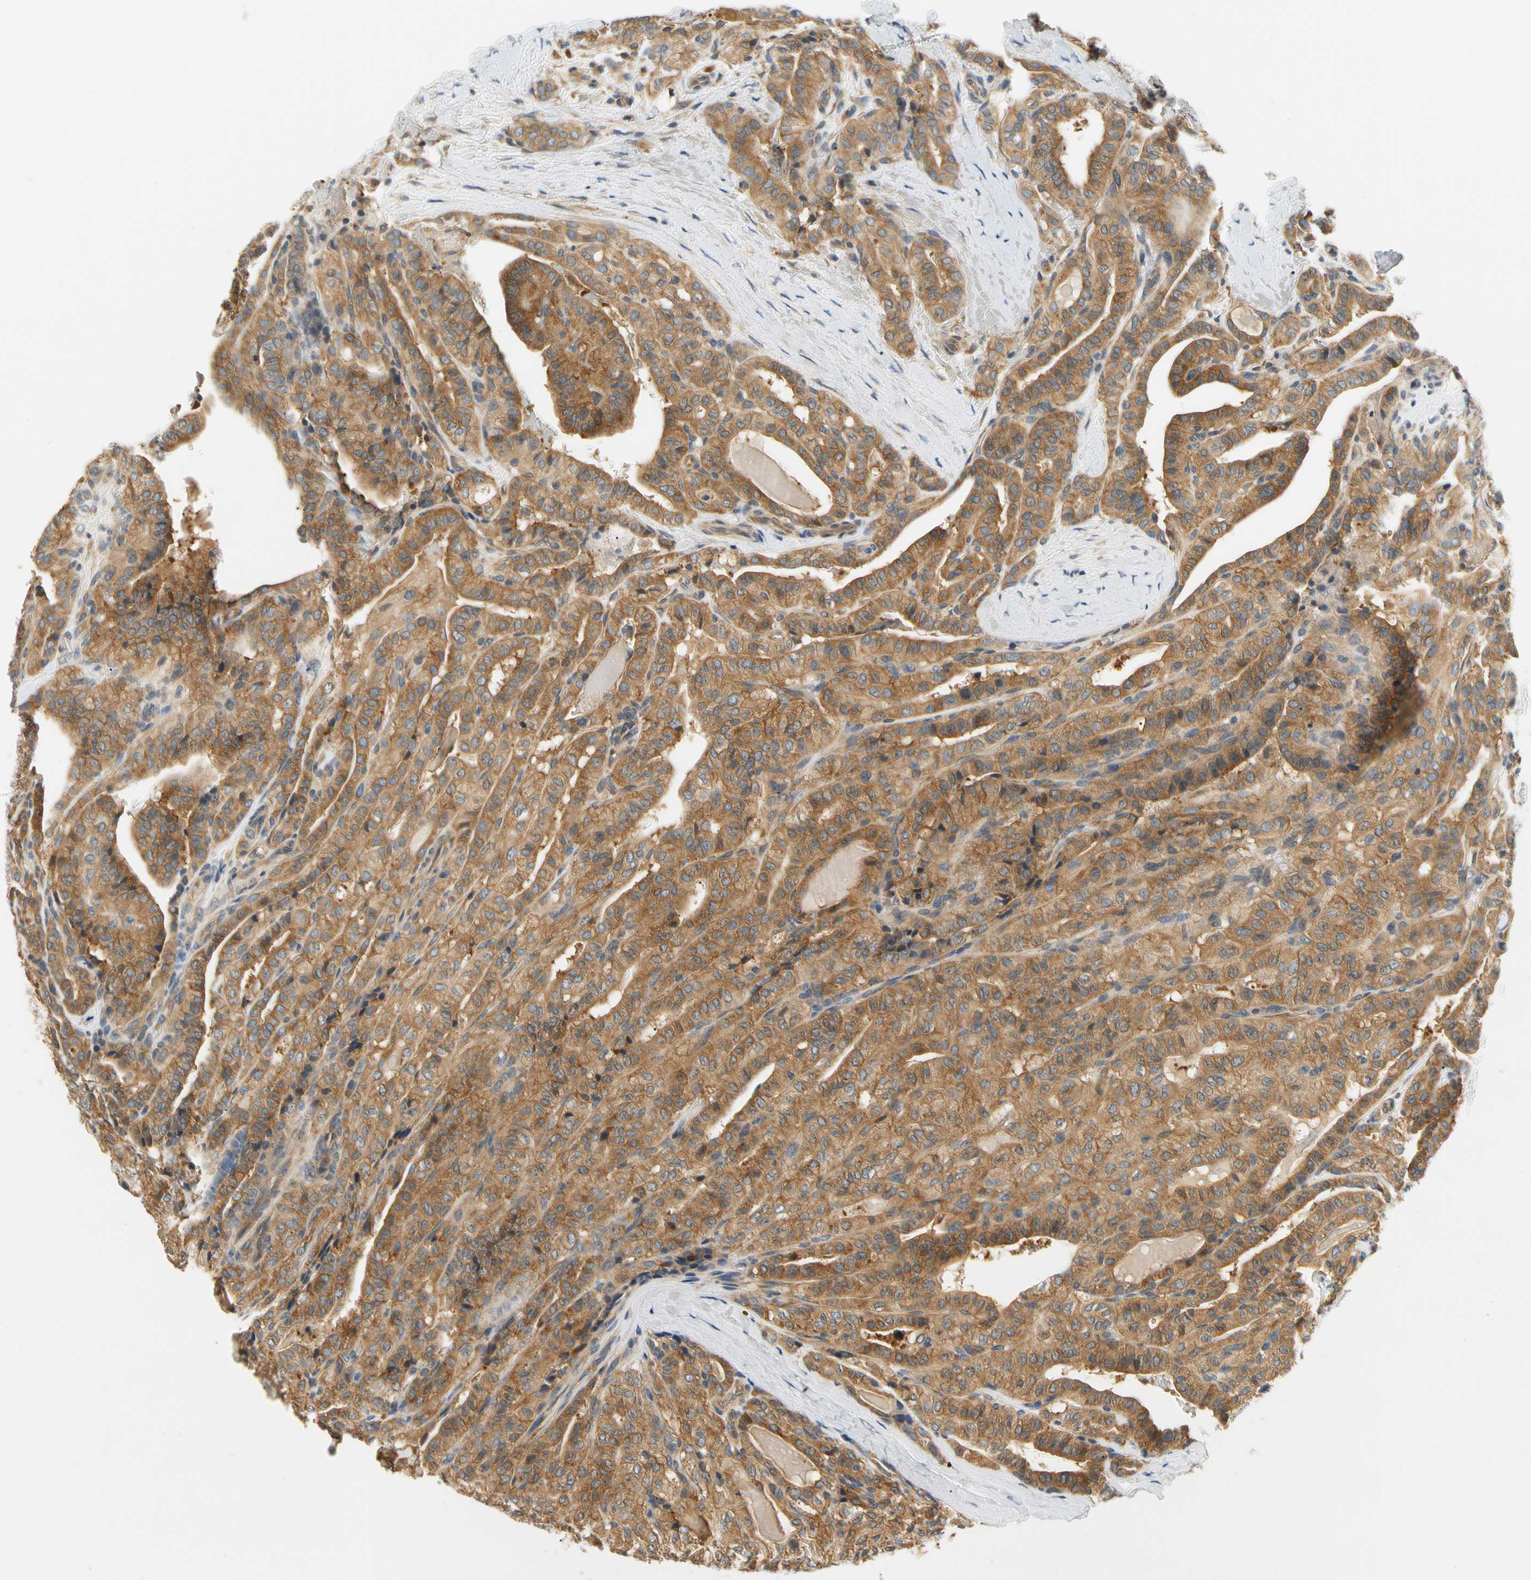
{"staining": {"intensity": "moderate", "quantity": ">75%", "location": "cytoplasmic/membranous"}, "tissue": "thyroid cancer", "cell_type": "Tumor cells", "image_type": "cancer", "snomed": [{"axis": "morphology", "description": "Papillary adenocarcinoma, NOS"}, {"axis": "topography", "description": "Thyroid gland"}], "caption": "Papillary adenocarcinoma (thyroid) stained for a protein exhibits moderate cytoplasmic/membranous positivity in tumor cells.", "gene": "LRRC47", "patient": {"sex": "male", "age": 77}}